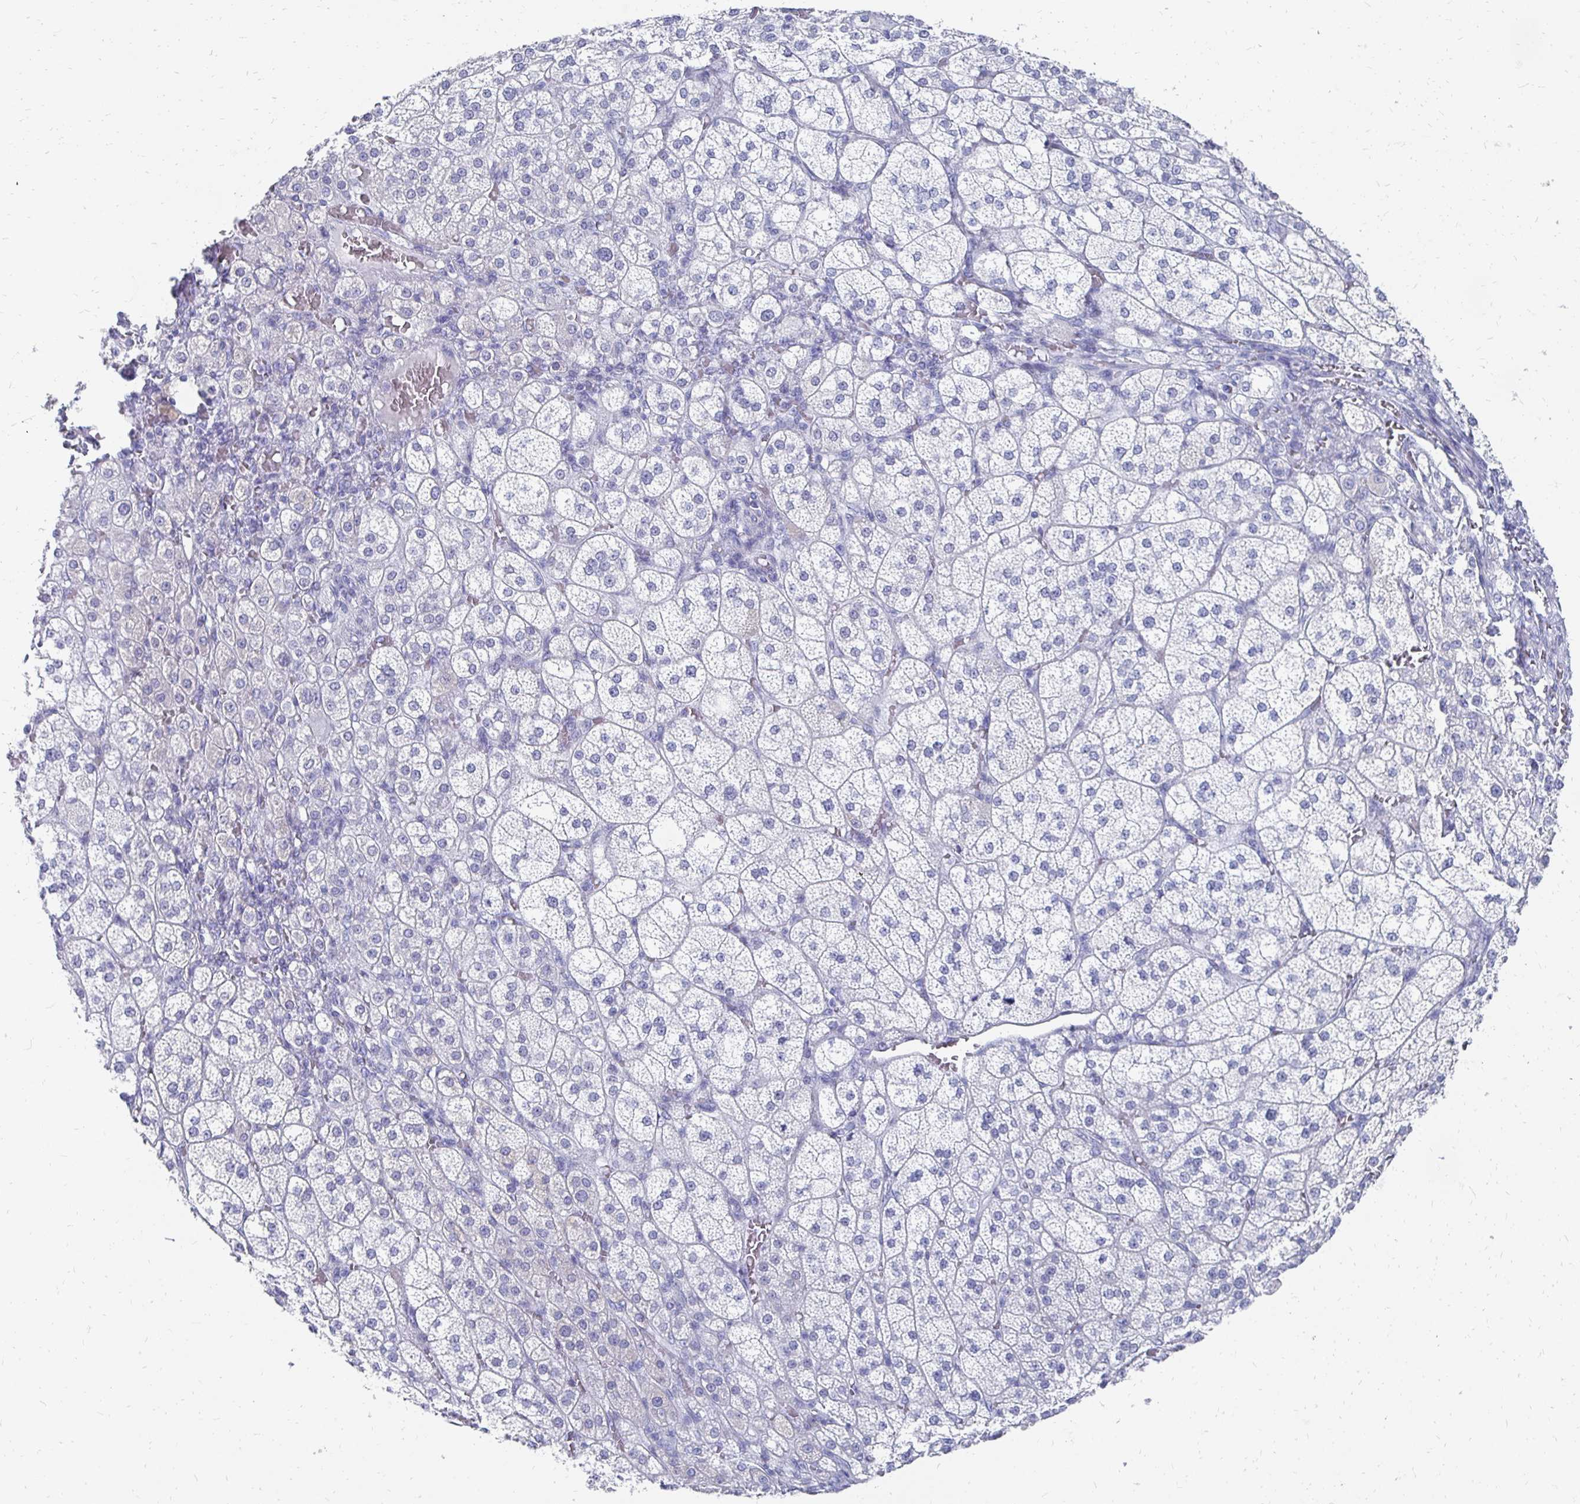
{"staining": {"intensity": "negative", "quantity": "none", "location": "none"}, "tissue": "adrenal gland", "cell_type": "Glandular cells", "image_type": "normal", "snomed": [{"axis": "morphology", "description": "Normal tissue, NOS"}, {"axis": "topography", "description": "Adrenal gland"}], "caption": "The IHC micrograph has no significant staining in glandular cells of adrenal gland.", "gene": "SYCP3", "patient": {"sex": "female", "age": 60}}